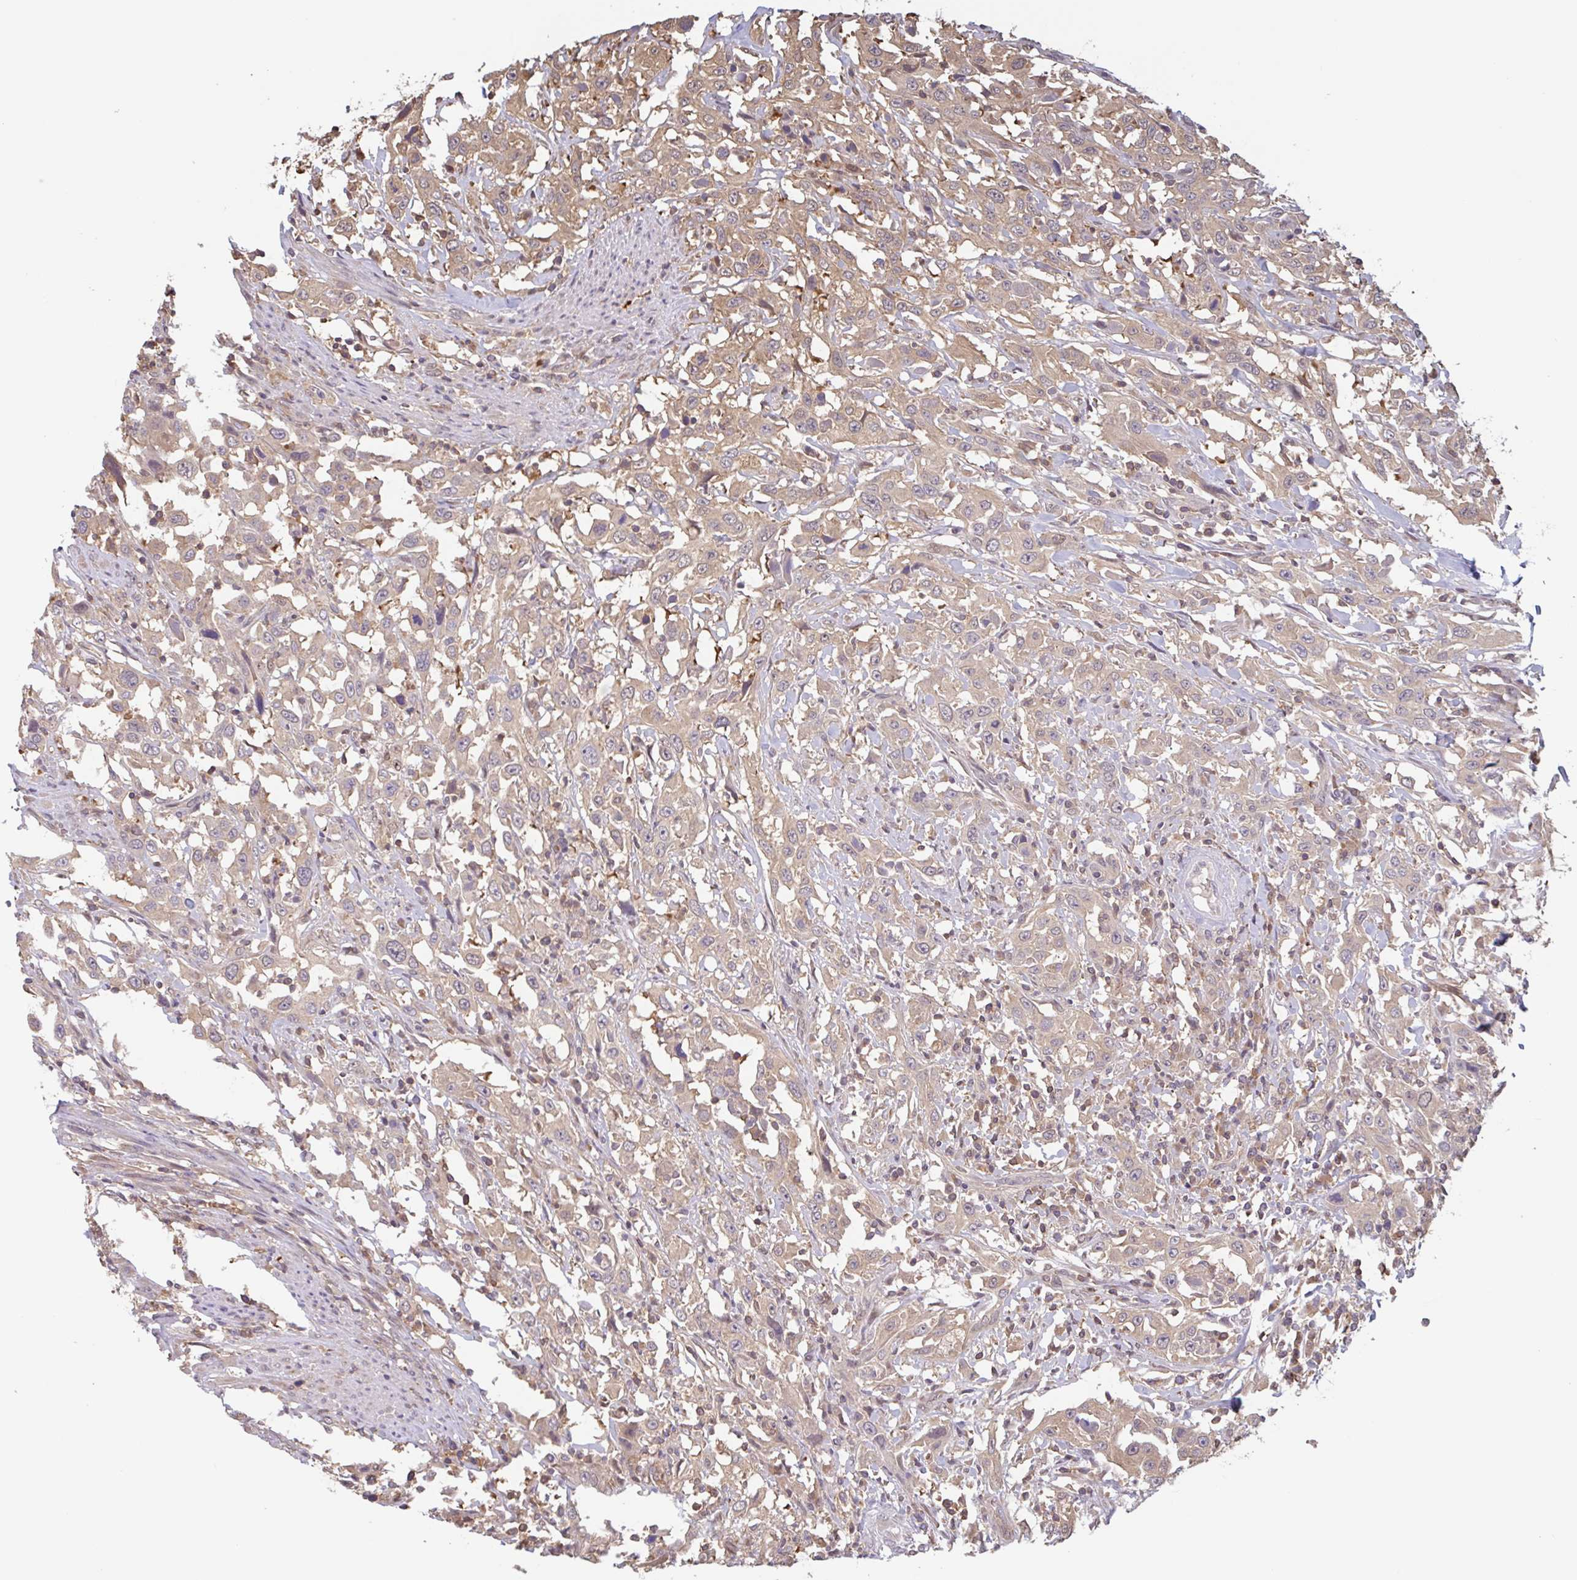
{"staining": {"intensity": "weak", "quantity": ">75%", "location": "cytoplasmic/membranous"}, "tissue": "urothelial cancer", "cell_type": "Tumor cells", "image_type": "cancer", "snomed": [{"axis": "morphology", "description": "Urothelial carcinoma, High grade"}, {"axis": "topography", "description": "Urinary bladder"}], "caption": "This photomicrograph exhibits IHC staining of urothelial cancer, with low weak cytoplasmic/membranous positivity in about >75% of tumor cells.", "gene": "OTOP2", "patient": {"sex": "male", "age": 61}}